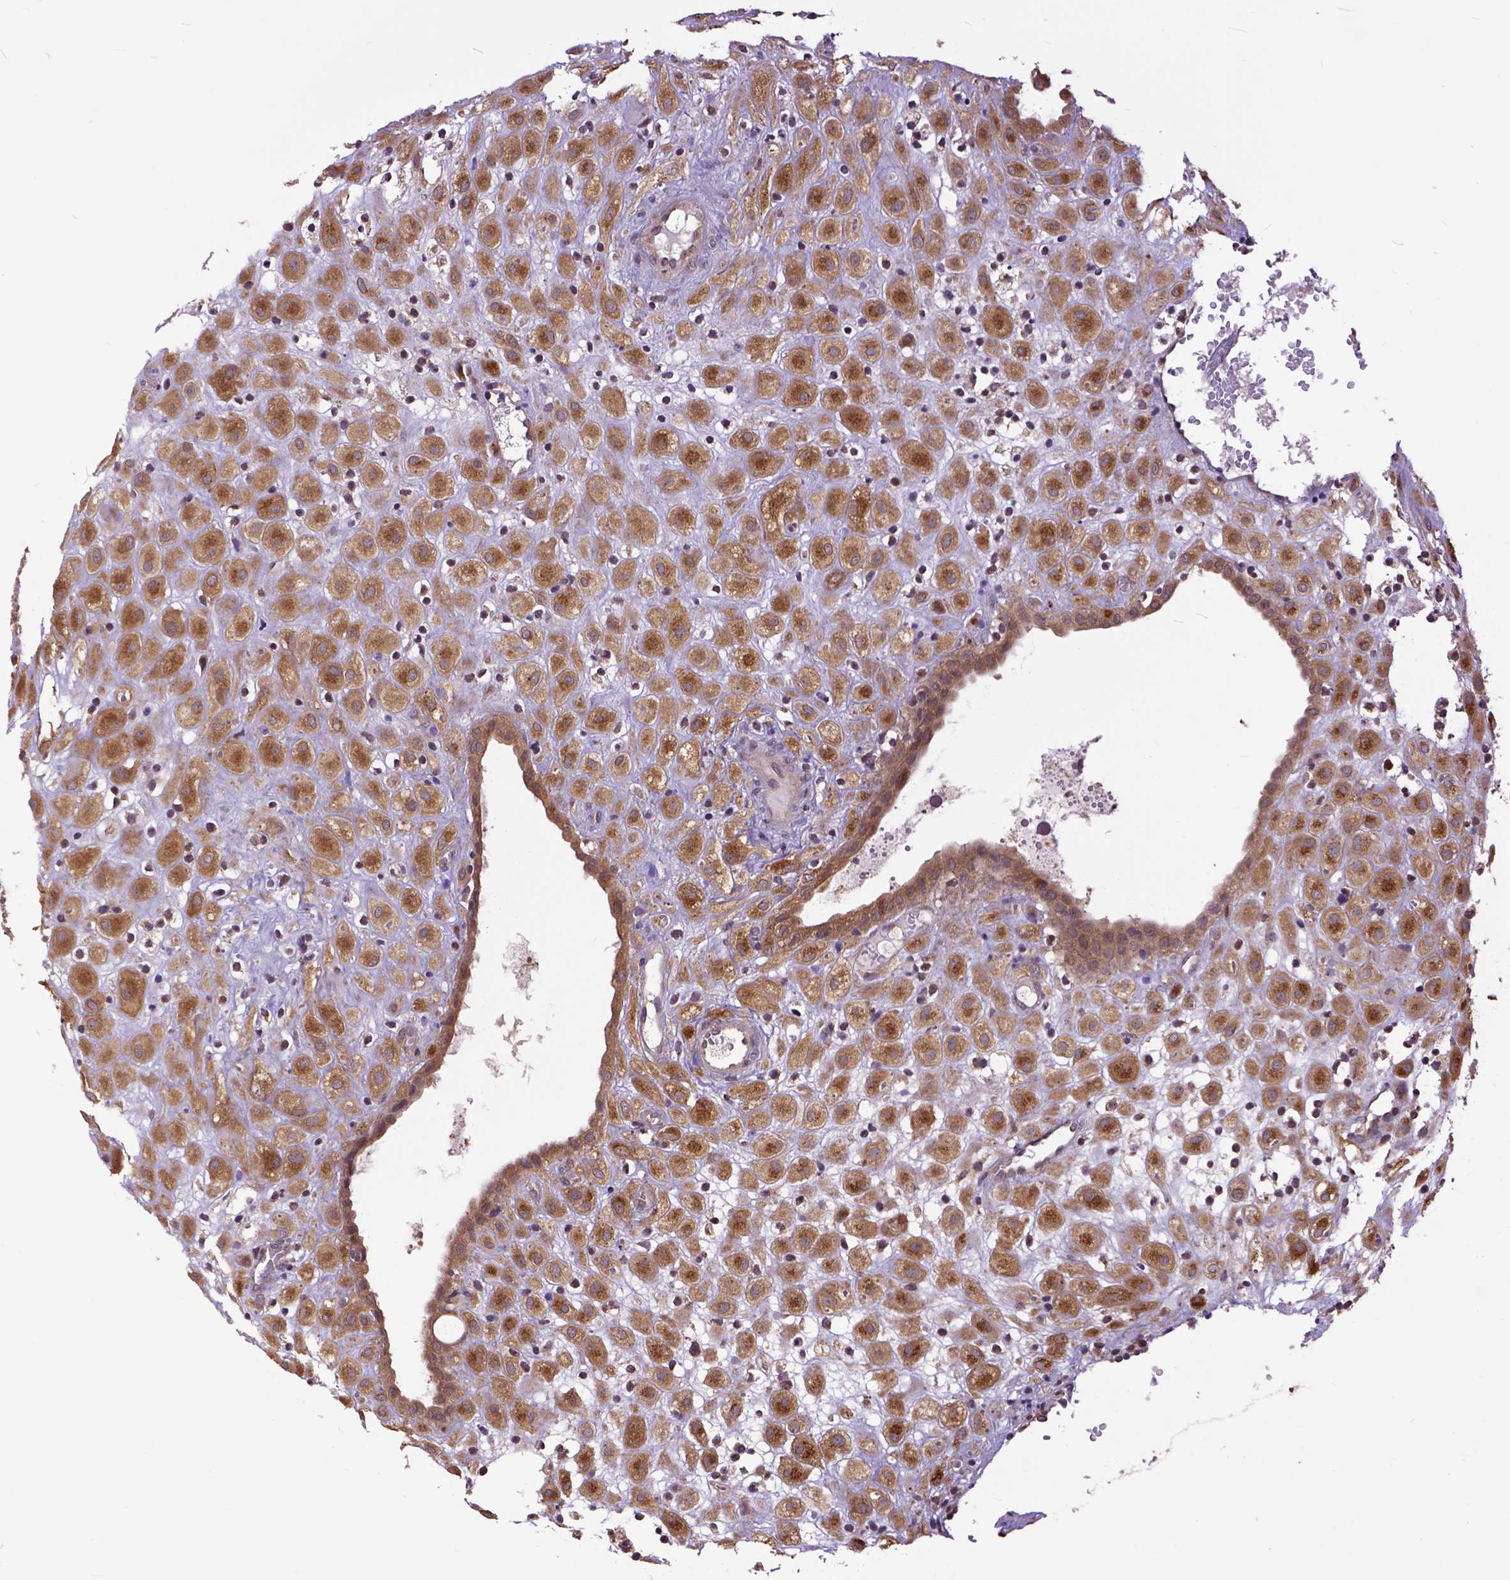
{"staining": {"intensity": "moderate", "quantity": ">75%", "location": "cytoplasmic/membranous"}, "tissue": "placenta", "cell_type": "Decidual cells", "image_type": "normal", "snomed": [{"axis": "morphology", "description": "Normal tissue, NOS"}, {"axis": "topography", "description": "Placenta"}], "caption": "Immunohistochemistry (DAB (3,3'-diaminobenzidine)) staining of normal placenta displays moderate cytoplasmic/membranous protein staining in approximately >75% of decidual cells. Nuclei are stained in blue.", "gene": "ARL1", "patient": {"sex": "female", "age": 24}}